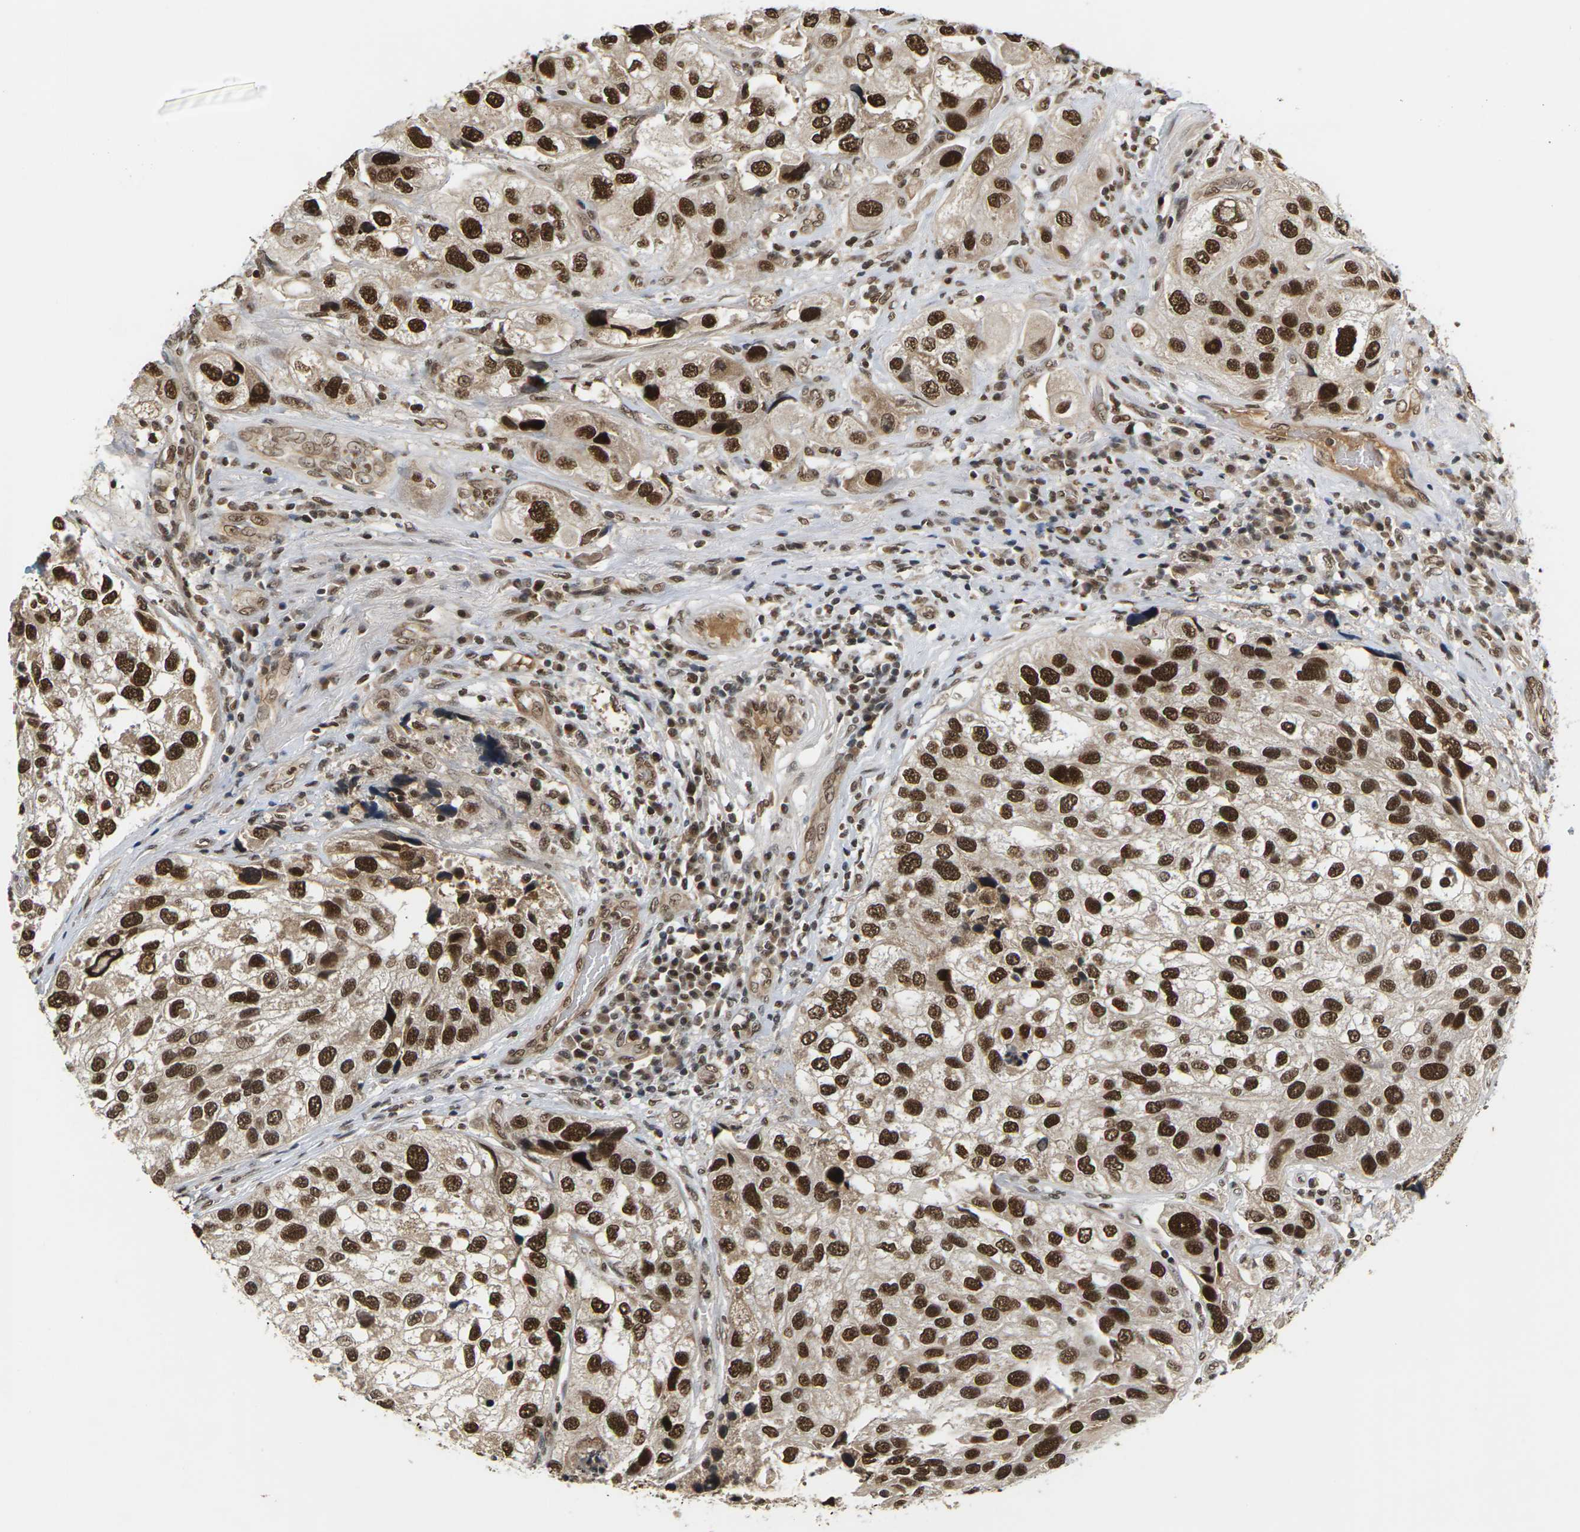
{"staining": {"intensity": "strong", "quantity": ">75%", "location": "nuclear"}, "tissue": "urothelial cancer", "cell_type": "Tumor cells", "image_type": "cancer", "snomed": [{"axis": "morphology", "description": "Urothelial carcinoma, High grade"}, {"axis": "topography", "description": "Urinary bladder"}], "caption": "High-grade urothelial carcinoma tissue demonstrates strong nuclear positivity in approximately >75% of tumor cells, visualized by immunohistochemistry. (Stains: DAB (3,3'-diaminobenzidine) in brown, nuclei in blue, Microscopy: brightfield microscopy at high magnification).", "gene": "NELFA", "patient": {"sex": "female", "age": 64}}